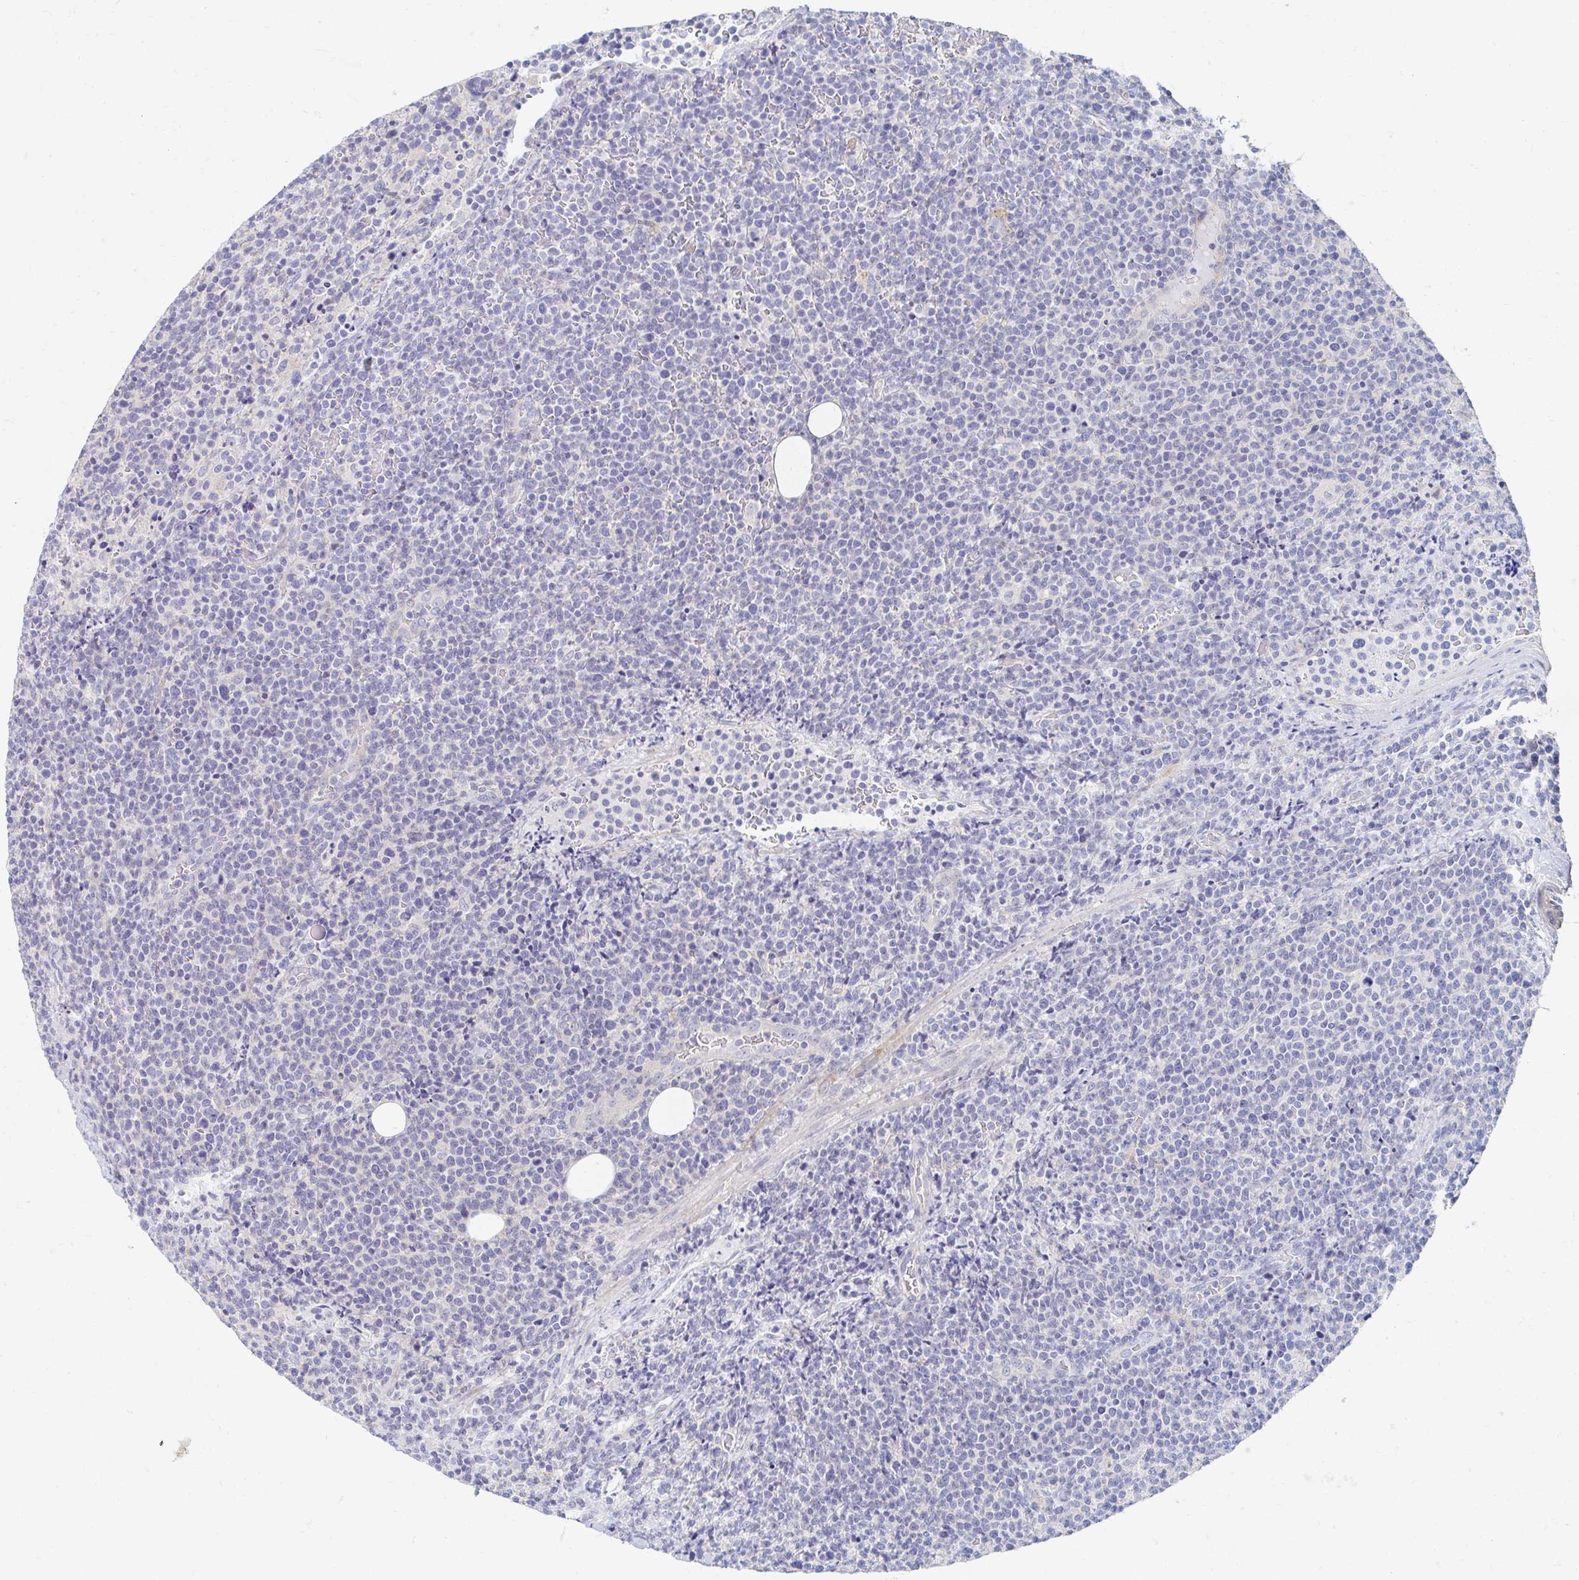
{"staining": {"intensity": "negative", "quantity": "none", "location": "none"}, "tissue": "lymphoma", "cell_type": "Tumor cells", "image_type": "cancer", "snomed": [{"axis": "morphology", "description": "Malignant lymphoma, non-Hodgkin's type, High grade"}, {"axis": "topography", "description": "Lymph node"}], "caption": "A micrograph of human malignant lymphoma, non-Hodgkin's type (high-grade) is negative for staining in tumor cells.", "gene": "MYLK2", "patient": {"sex": "male", "age": 61}}